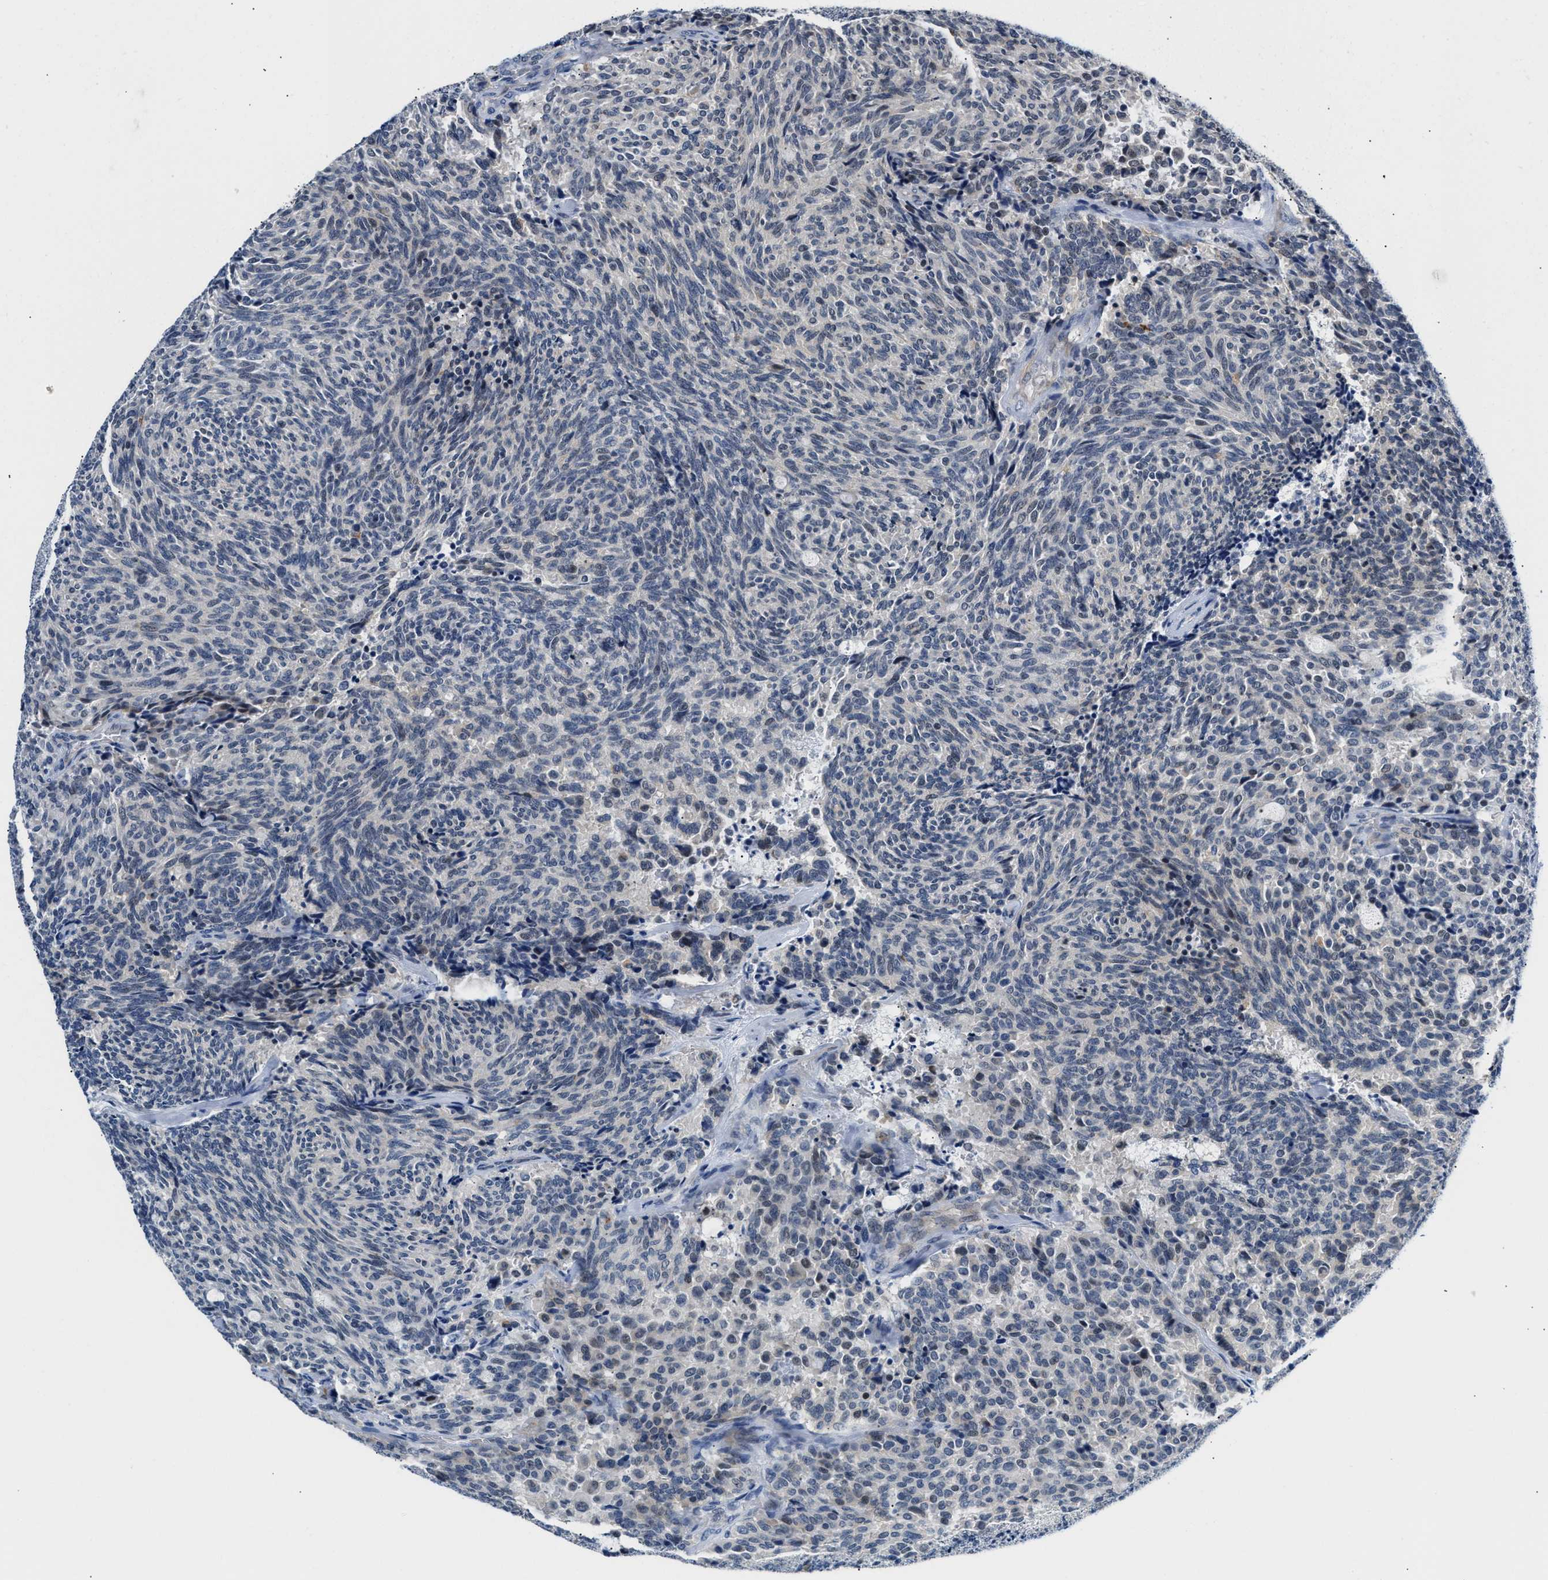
{"staining": {"intensity": "negative", "quantity": "none", "location": "none"}, "tissue": "carcinoid", "cell_type": "Tumor cells", "image_type": "cancer", "snomed": [{"axis": "morphology", "description": "Carcinoid, malignant, NOS"}, {"axis": "topography", "description": "Pancreas"}], "caption": "A micrograph of carcinoid stained for a protein reveals no brown staining in tumor cells. Brightfield microscopy of immunohistochemistry (IHC) stained with DAB (3,3'-diaminobenzidine) (brown) and hematoxylin (blue), captured at high magnification.", "gene": "PPM1H", "patient": {"sex": "female", "age": 54}}